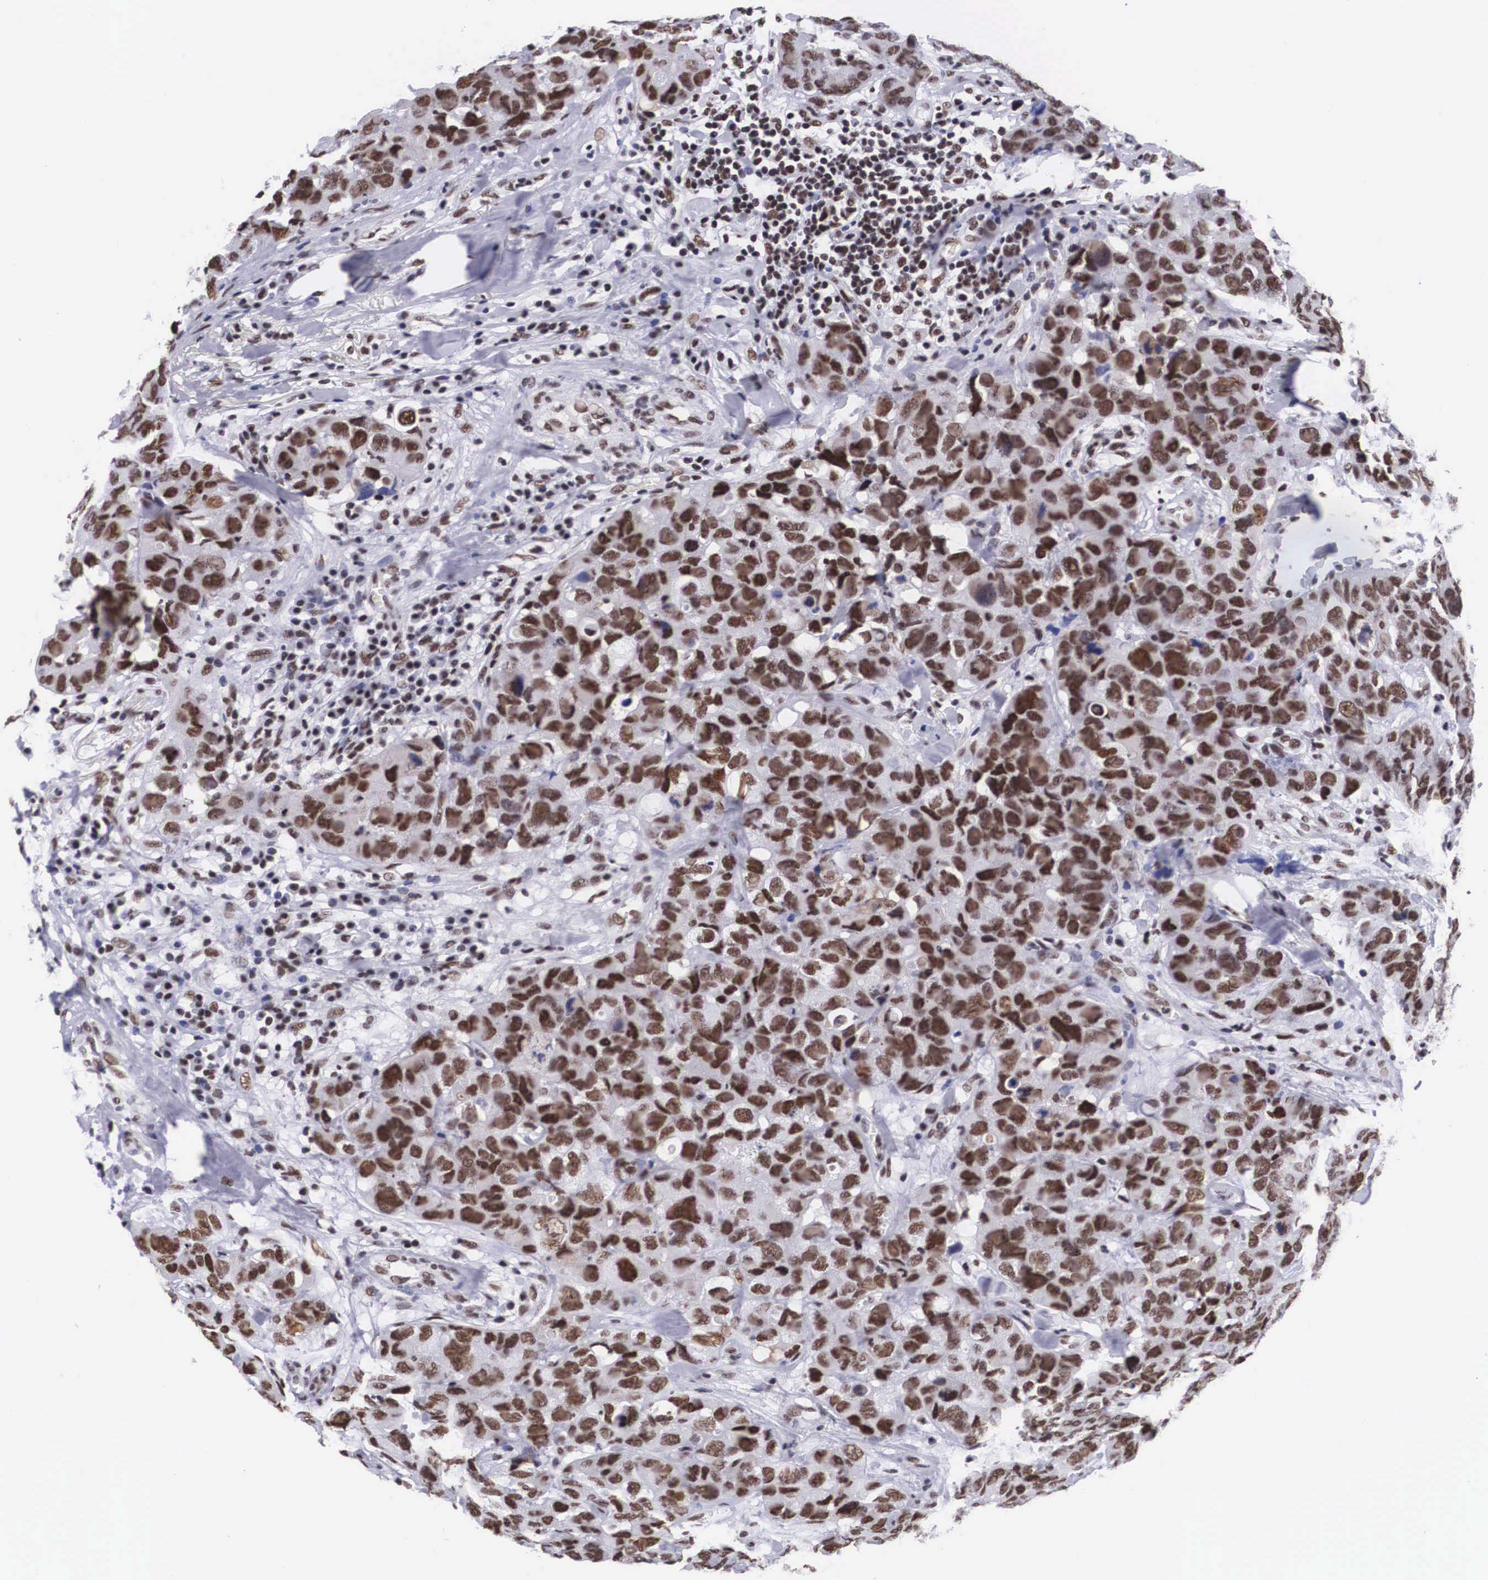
{"staining": {"intensity": "moderate", "quantity": ">75%", "location": "nuclear"}, "tissue": "breast cancer", "cell_type": "Tumor cells", "image_type": "cancer", "snomed": [{"axis": "morphology", "description": "Duct carcinoma"}, {"axis": "topography", "description": "Breast"}], "caption": "Intraductal carcinoma (breast) tissue demonstrates moderate nuclear staining in about >75% of tumor cells, visualized by immunohistochemistry. The protein is stained brown, and the nuclei are stained in blue (DAB IHC with brightfield microscopy, high magnification).", "gene": "SF3A1", "patient": {"sex": "female", "age": 91}}